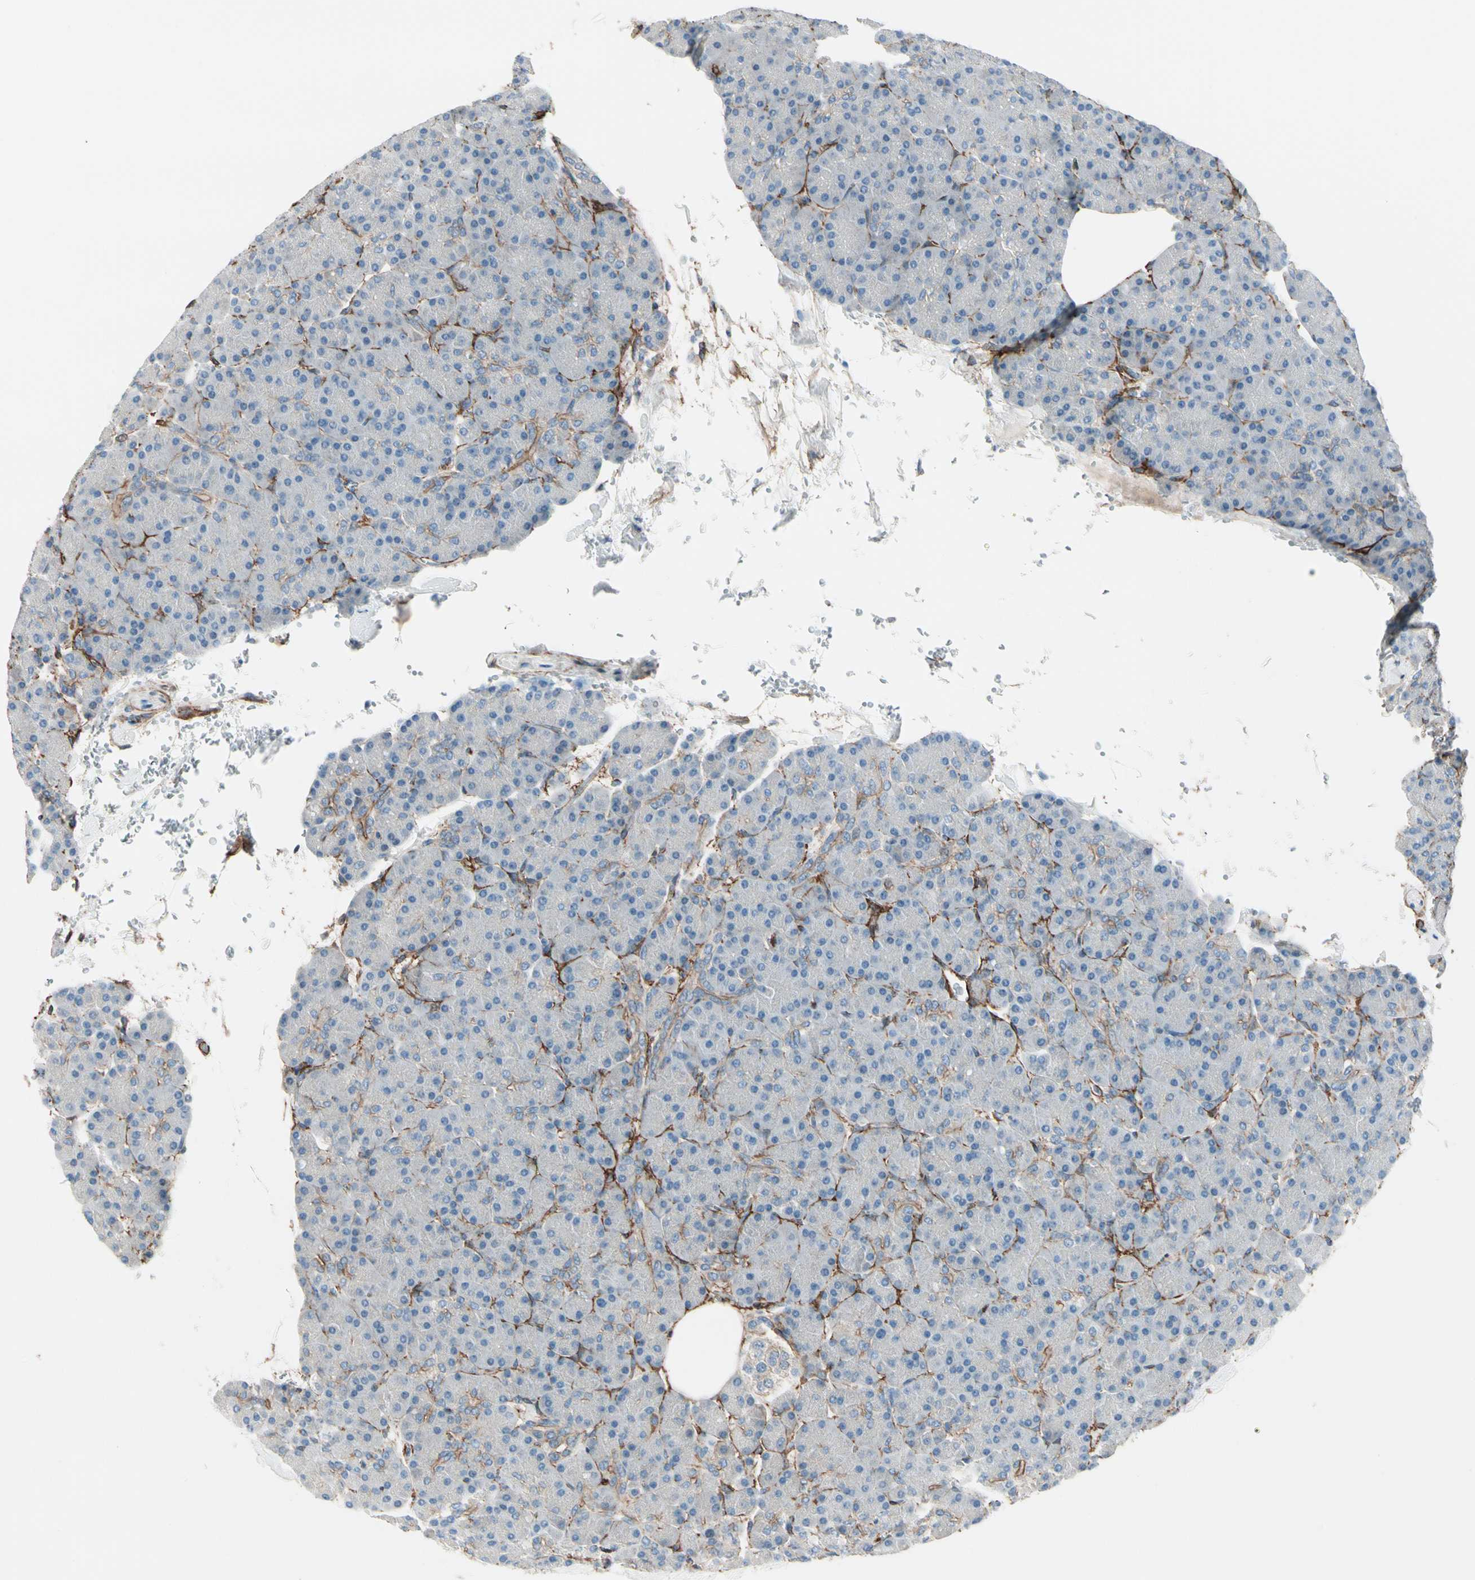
{"staining": {"intensity": "negative", "quantity": "none", "location": "none"}, "tissue": "pancreas", "cell_type": "Exocrine glandular cells", "image_type": "normal", "snomed": [{"axis": "morphology", "description": "Normal tissue, NOS"}, {"axis": "topography", "description": "Pancreas"}], "caption": "The IHC image has no significant staining in exocrine glandular cells of pancreas.", "gene": "CALD1", "patient": {"sex": "female", "age": 43}}